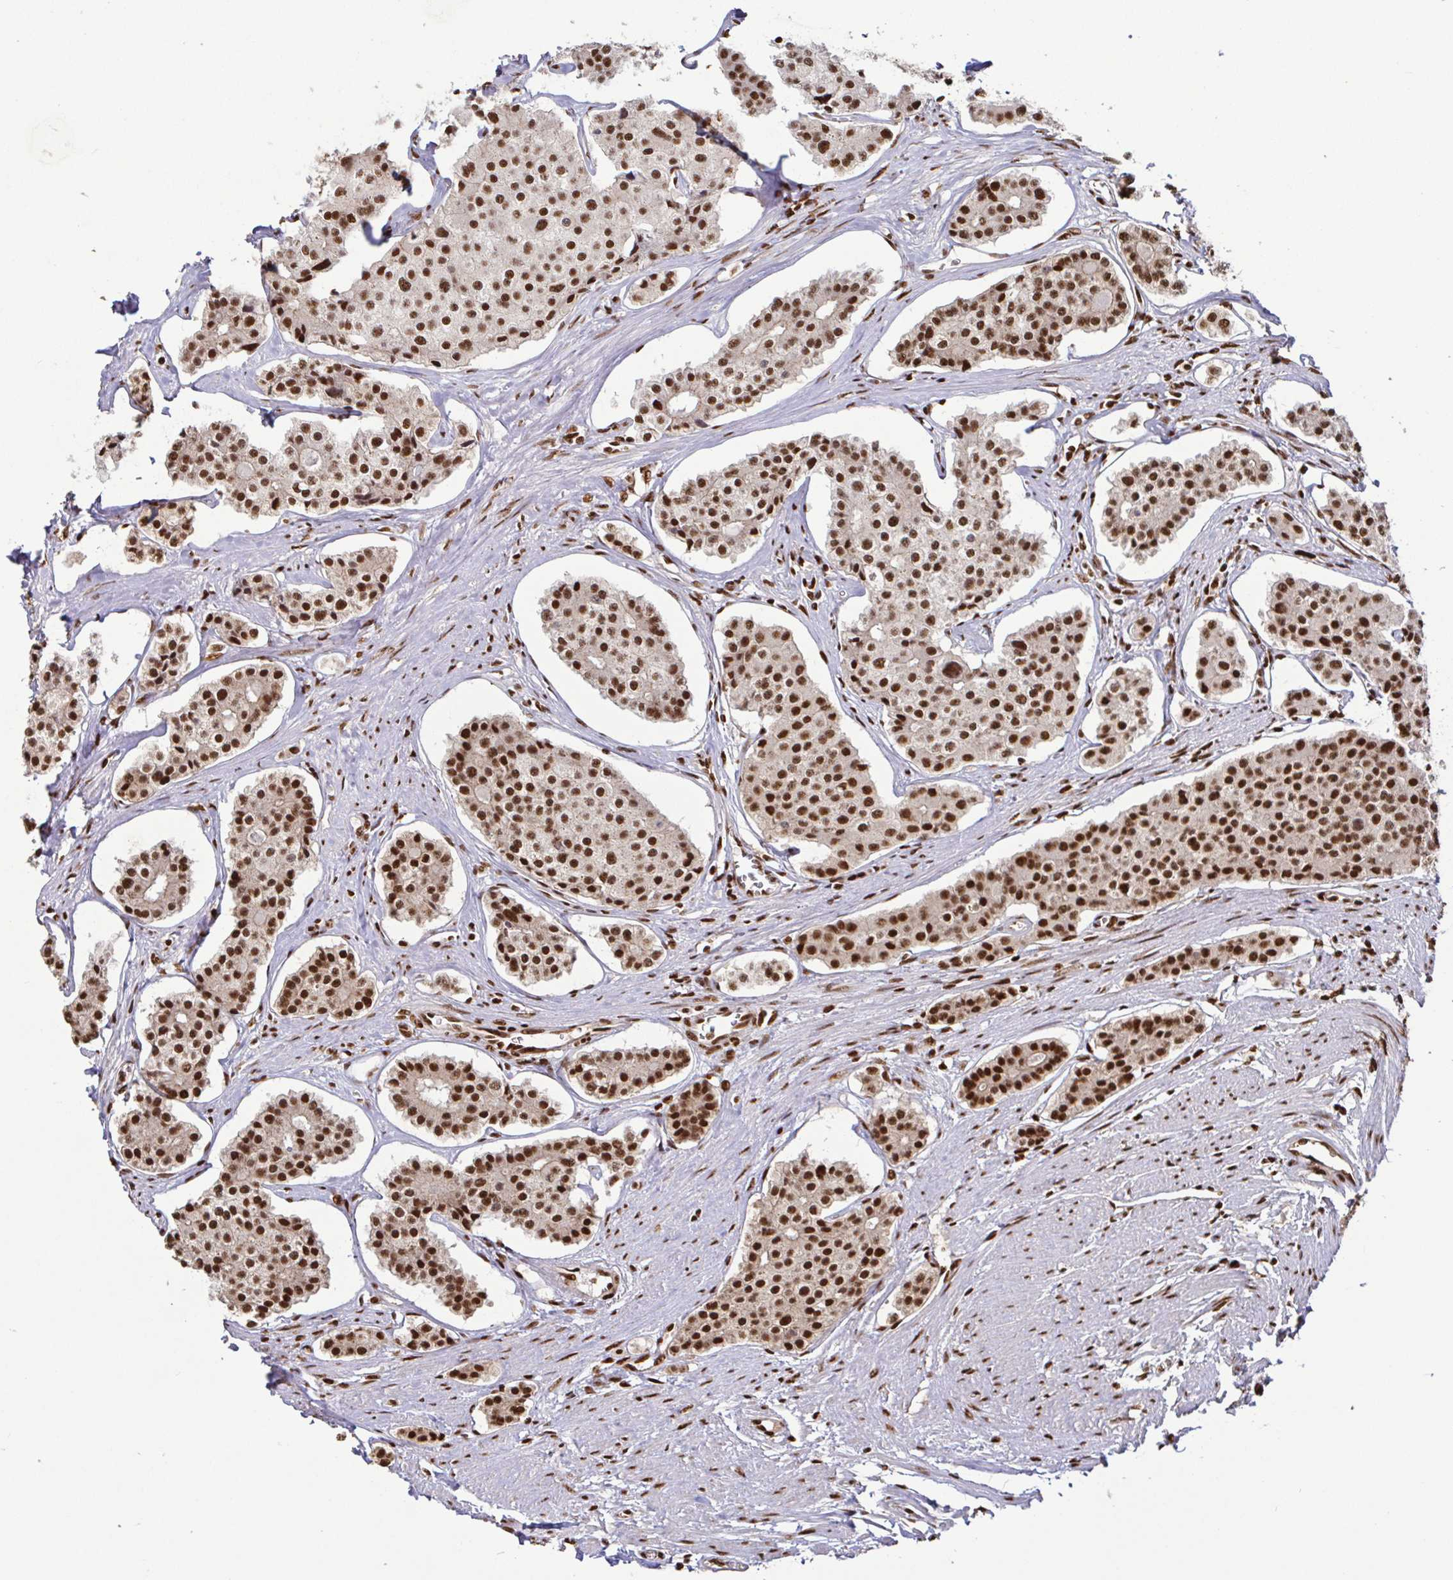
{"staining": {"intensity": "strong", "quantity": ">75%", "location": "nuclear"}, "tissue": "carcinoid", "cell_type": "Tumor cells", "image_type": "cancer", "snomed": [{"axis": "morphology", "description": "Carcinoid, malignant, NOS"}, {"axis": "topography", "description": "Small intestine"}], "caption": "The immunohistochemical stain highlights strong nuclear expression in tumor cells of carcinoid tissue. The protein of interest is shown in brown color, while the nuclei are stained blue.", "gene": "SP3", "patient": {"sex": "female", "age": 65}}